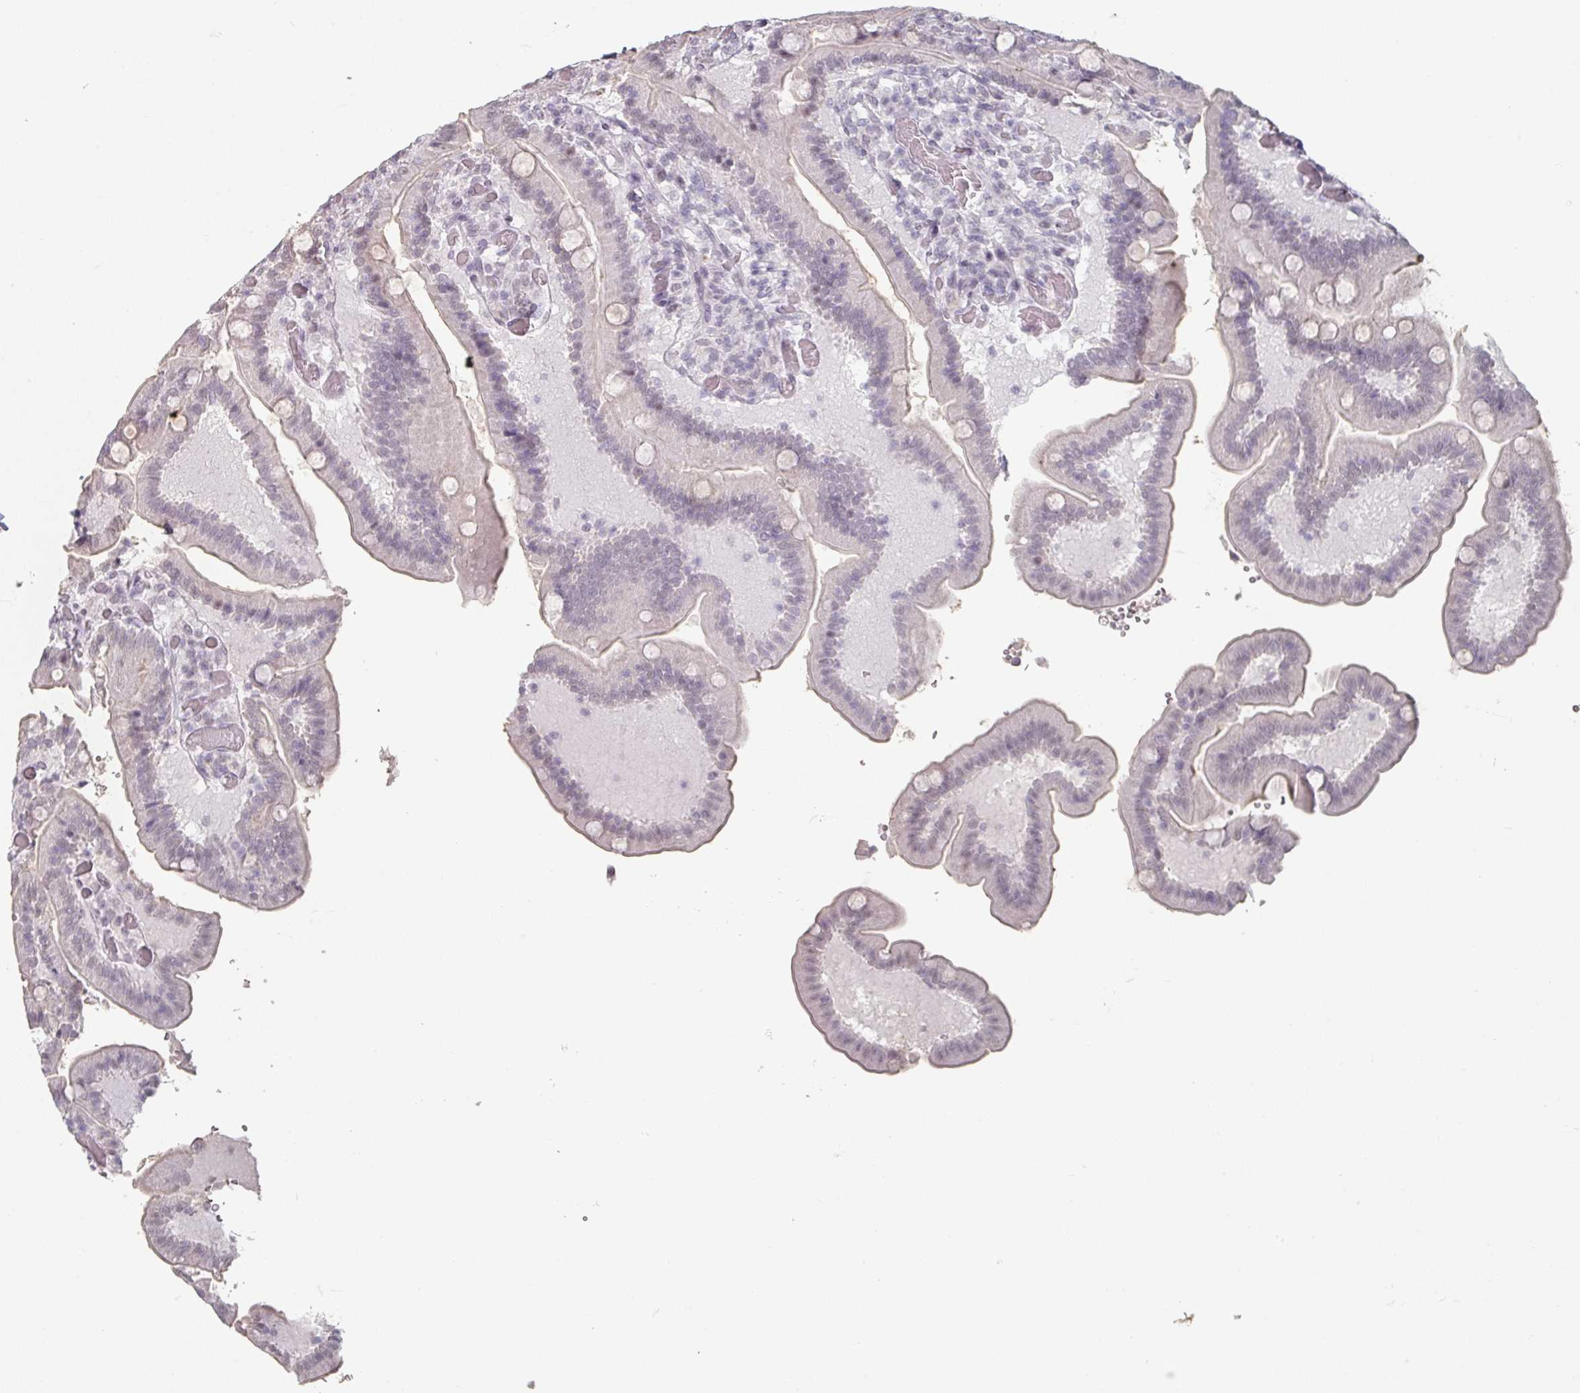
{"staining": {"intensity": "negative", "quantity": "none", "location": "none"}, "tissue": "duodenum", "cell_type": "Glandular cells", "image_type": "normal", "snomed": [{"axis": "morphology", "description": "Normal tissue, NOS"}, {"axis": "topography", "description": "Duodenum"}], "caption": "A high-resolution image shows immunohistochemistry (IHC) staining of unremarkable duodenum, which reveals no significant staining in glandular cells. (DAB (3,3'-diaminobenzidine) IHC with hematoxylin counter stain).", "gene": "SPRR1A", "patient": {"sex": "female", "age": 62}}